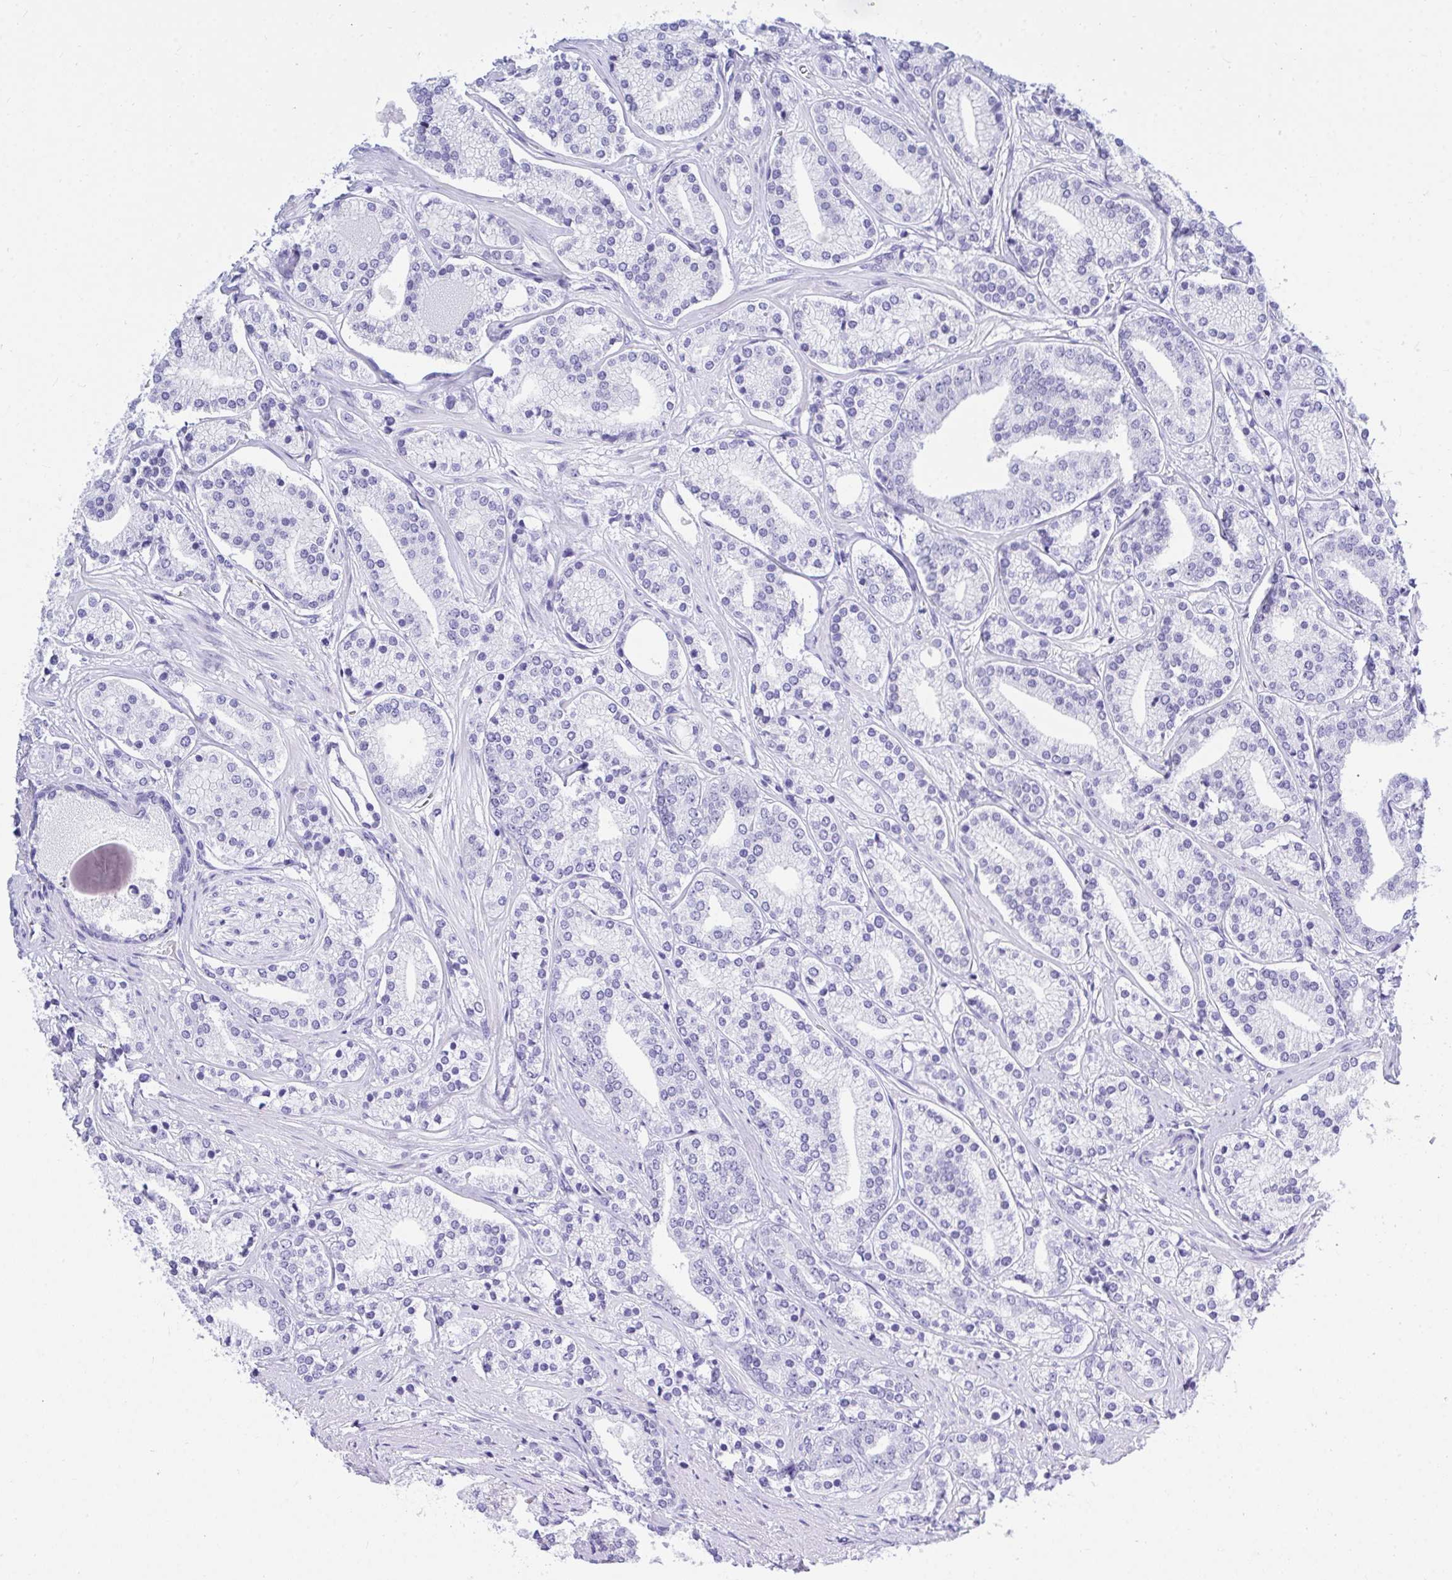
{"staining": {"intensity": "negative", "quantity": "none", "location": "none"}, "tissue": "prostate cancer", "cell_type": "Tumor cells", "image_type": "cancer", "snomed": [{"axis": "morphology", "description": "Adenocarcinoma, High grade"}, {"axis": "topography", "description": "Prostate"}], "caption": "There is no significant staining in tumor cells of adenocarcinoma (high-grade) (prostate). The staining is performed using DAB brown chromogen with nuclei counter-stained in using hematoxylin.", "gene": "THOP1", "patient": {"sex": "male", "age": 58}}